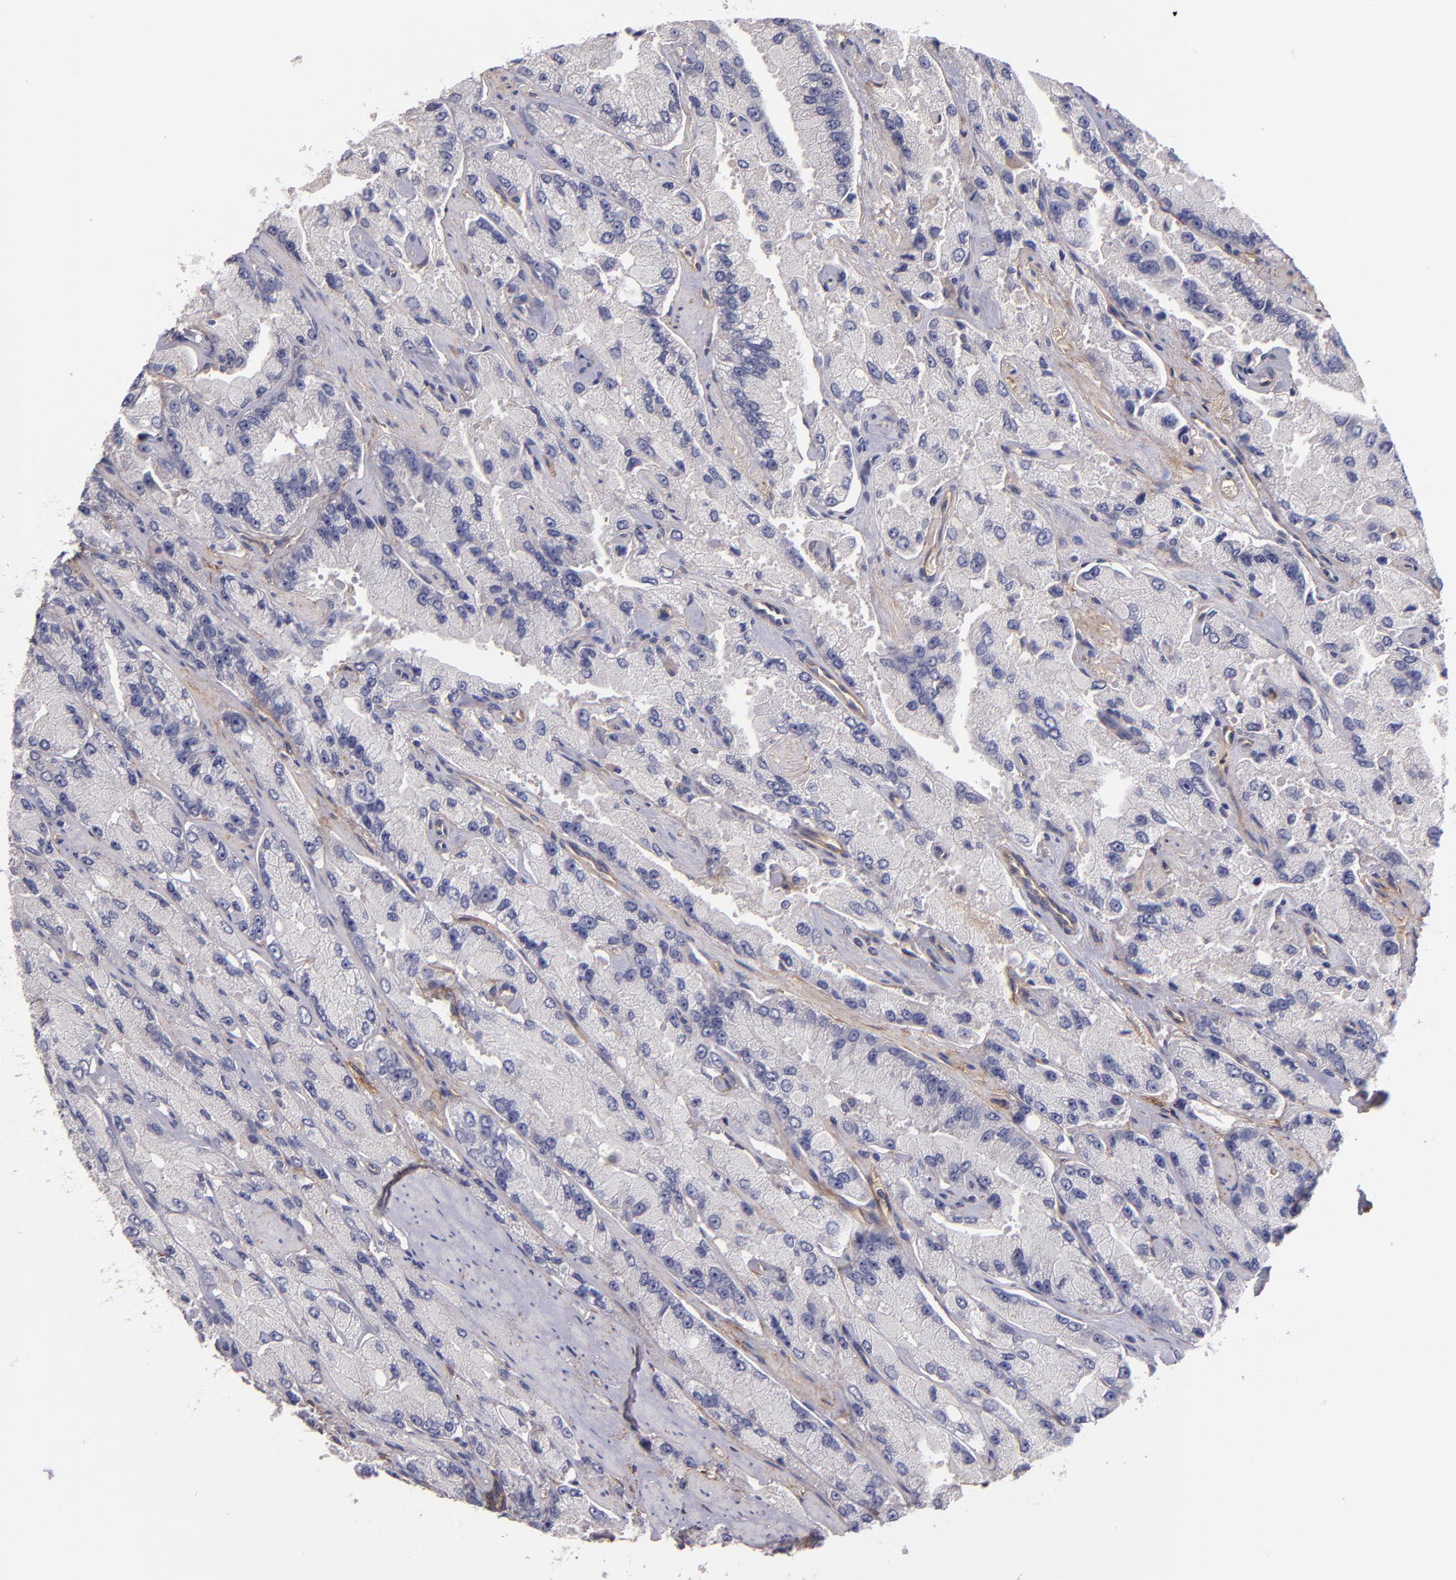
{"staining": {"intensity": "negative", "quantity": "none", "location": "none"}, "tissue": "prostate cancer", "cell_type": "Tumor cells", "image_type": "cancer", "snomed": [{"axis": "morphology", "description": "Adenocarcinoma, High grade"}, {"axis": "topography", "description": "Prostate"}], "caption": "Immunohistochemistry (IHC) of prostate cancer (adenocarcinoma (high-grade)) demonstrates no expression in tumor cells.", "gene": "PLSCR4", "patient": {"sex": "male", "age": 58}}